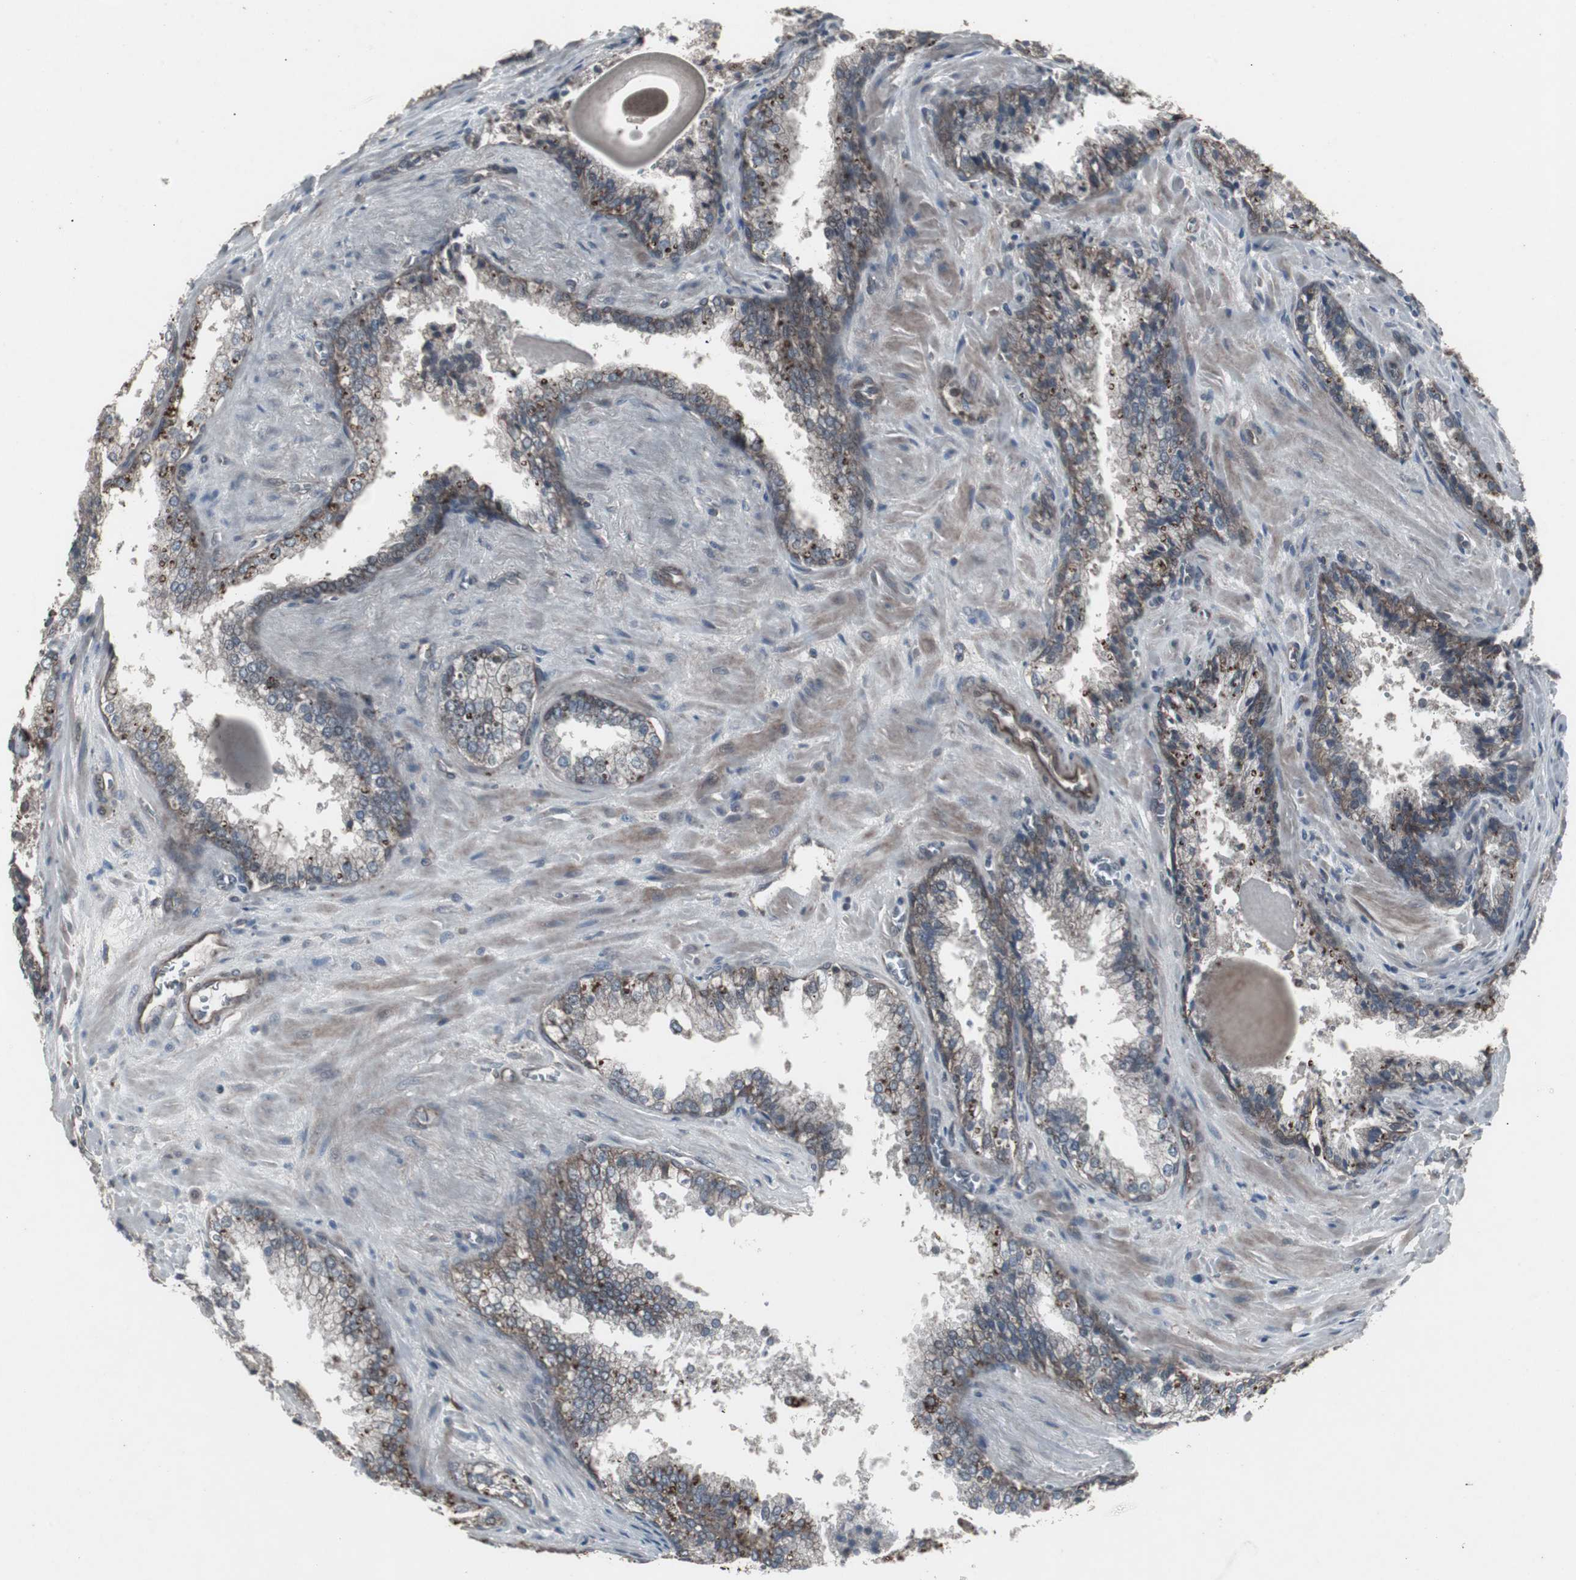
{"staining": {"intensity": "weak", "quantity": "<25%", "location": "cytoplasmic/membranous"}, "tissue": "prostate cancer", "cell_type": "Tumor cells", "image_type": "cancer", "snomed": [{"axis": "morphology", "description": "Adenocarcinoma, High grade"}, {"axis": "topography", "description": "Prostate"}], "caption": "Human prostate cancer stained for a protein using IHC exhibits no positivity in tumor cells.", "gene": "SSTR2", "patient": {"sex": "male", "age": 58}}